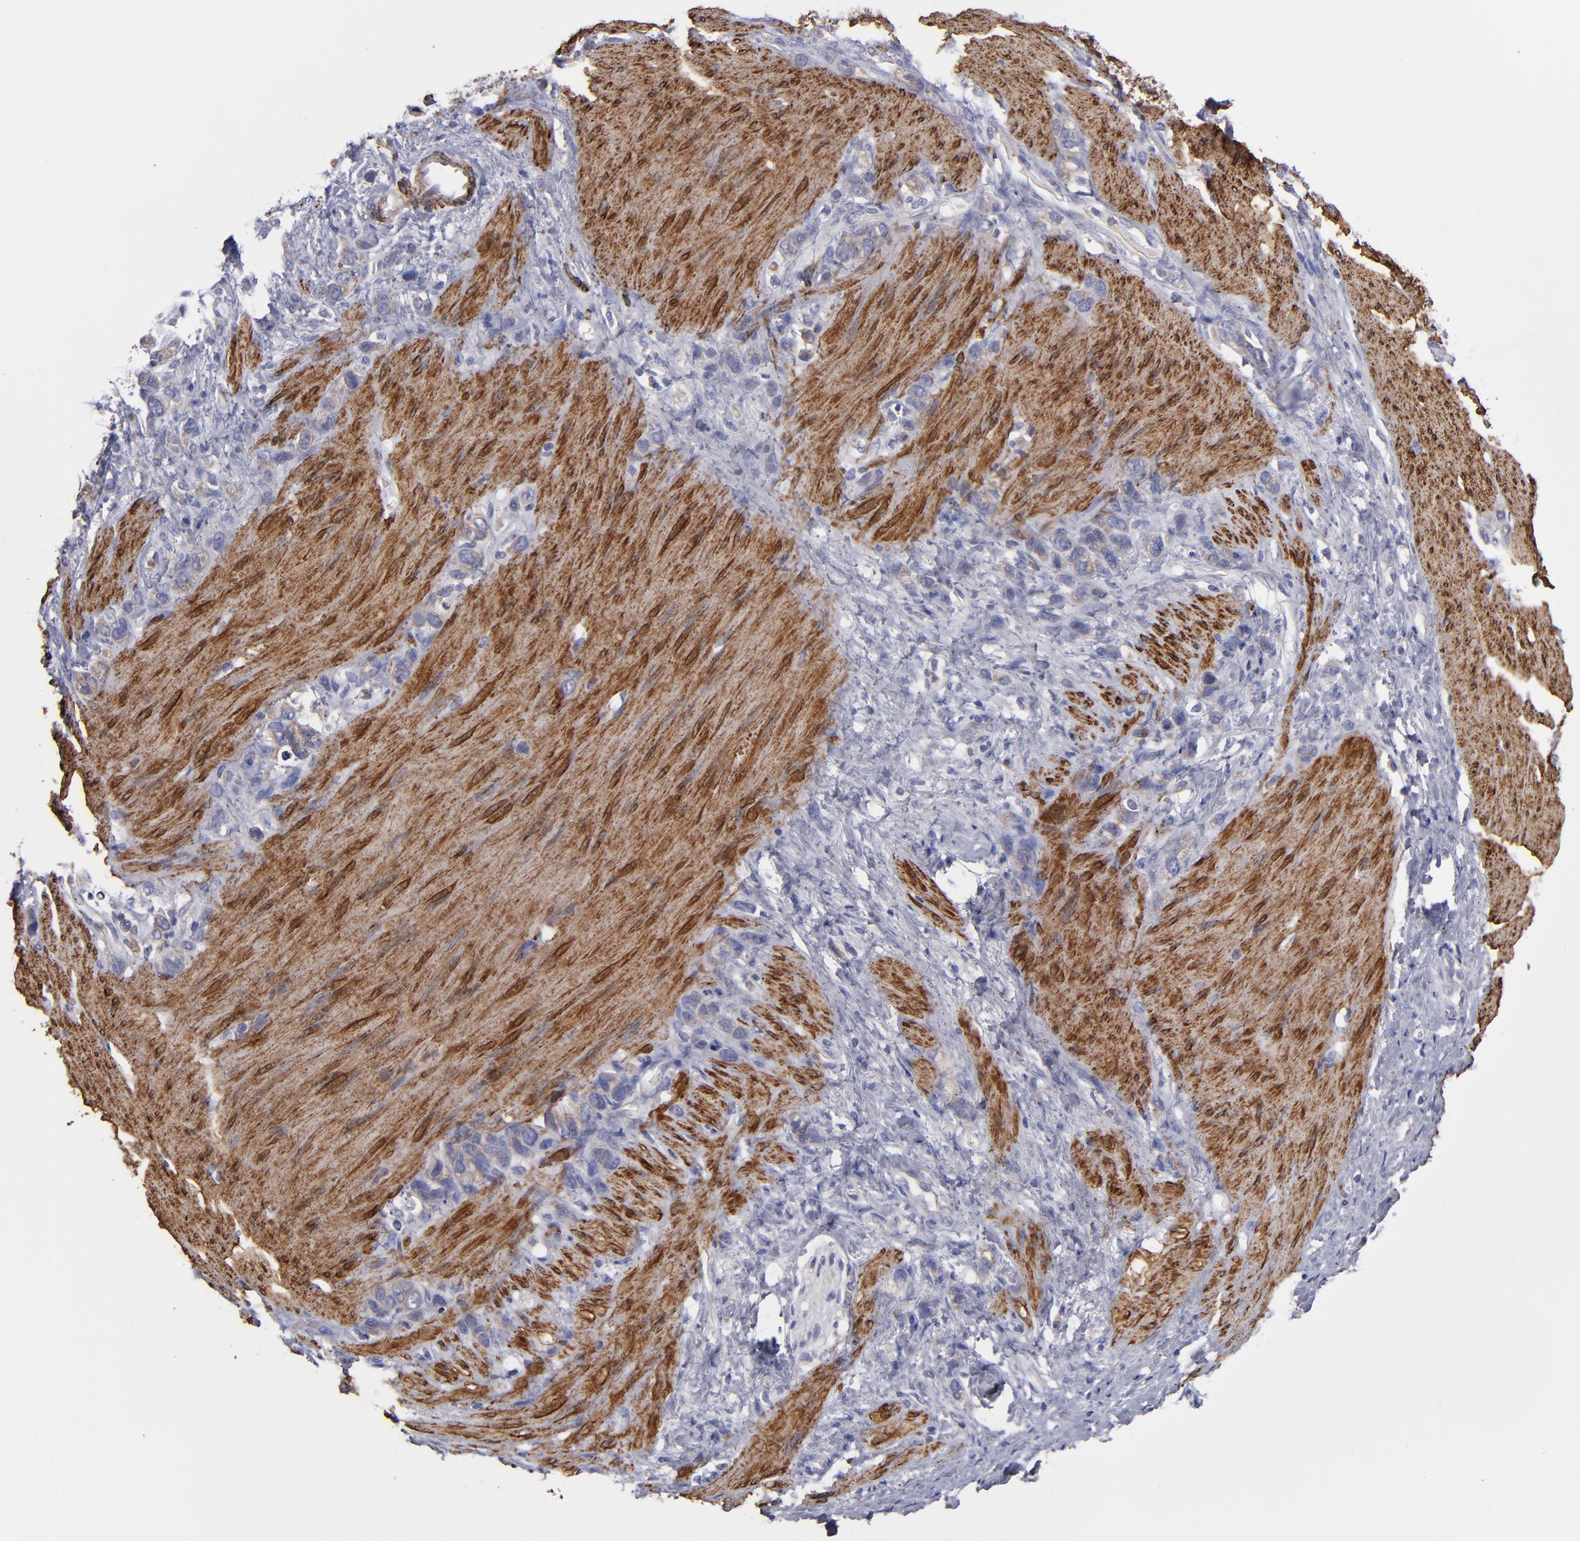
{"staining": {"intensity": "weak", "quantity": "25%-75%", "location": "cytoplasmic/membranous"}, "tissue": "stomach cancer", "cell_type": "Tumor cells", "image_type": "cancer", "snomed": [{"axis": "morphology", "description": "Normal tissue, NOS"}, {"axis": "morphology", "description": "Adenocarcinoma, NOS"}, {"axis": "morphology", "description": "Adenocarcinoma, High grade"}, {"axis": "topography", "description": "Stomach, upper"}, {"axis": "topography", "description": "Stomach"}], "caption": "Protein staining of stomach cancer tissue reveals weak cytoplasmic/membranous expression in approximately 25%-75% of tumor cells.", "gene": "SLMAP", "patient": {"sex": "female", "age": 65}}